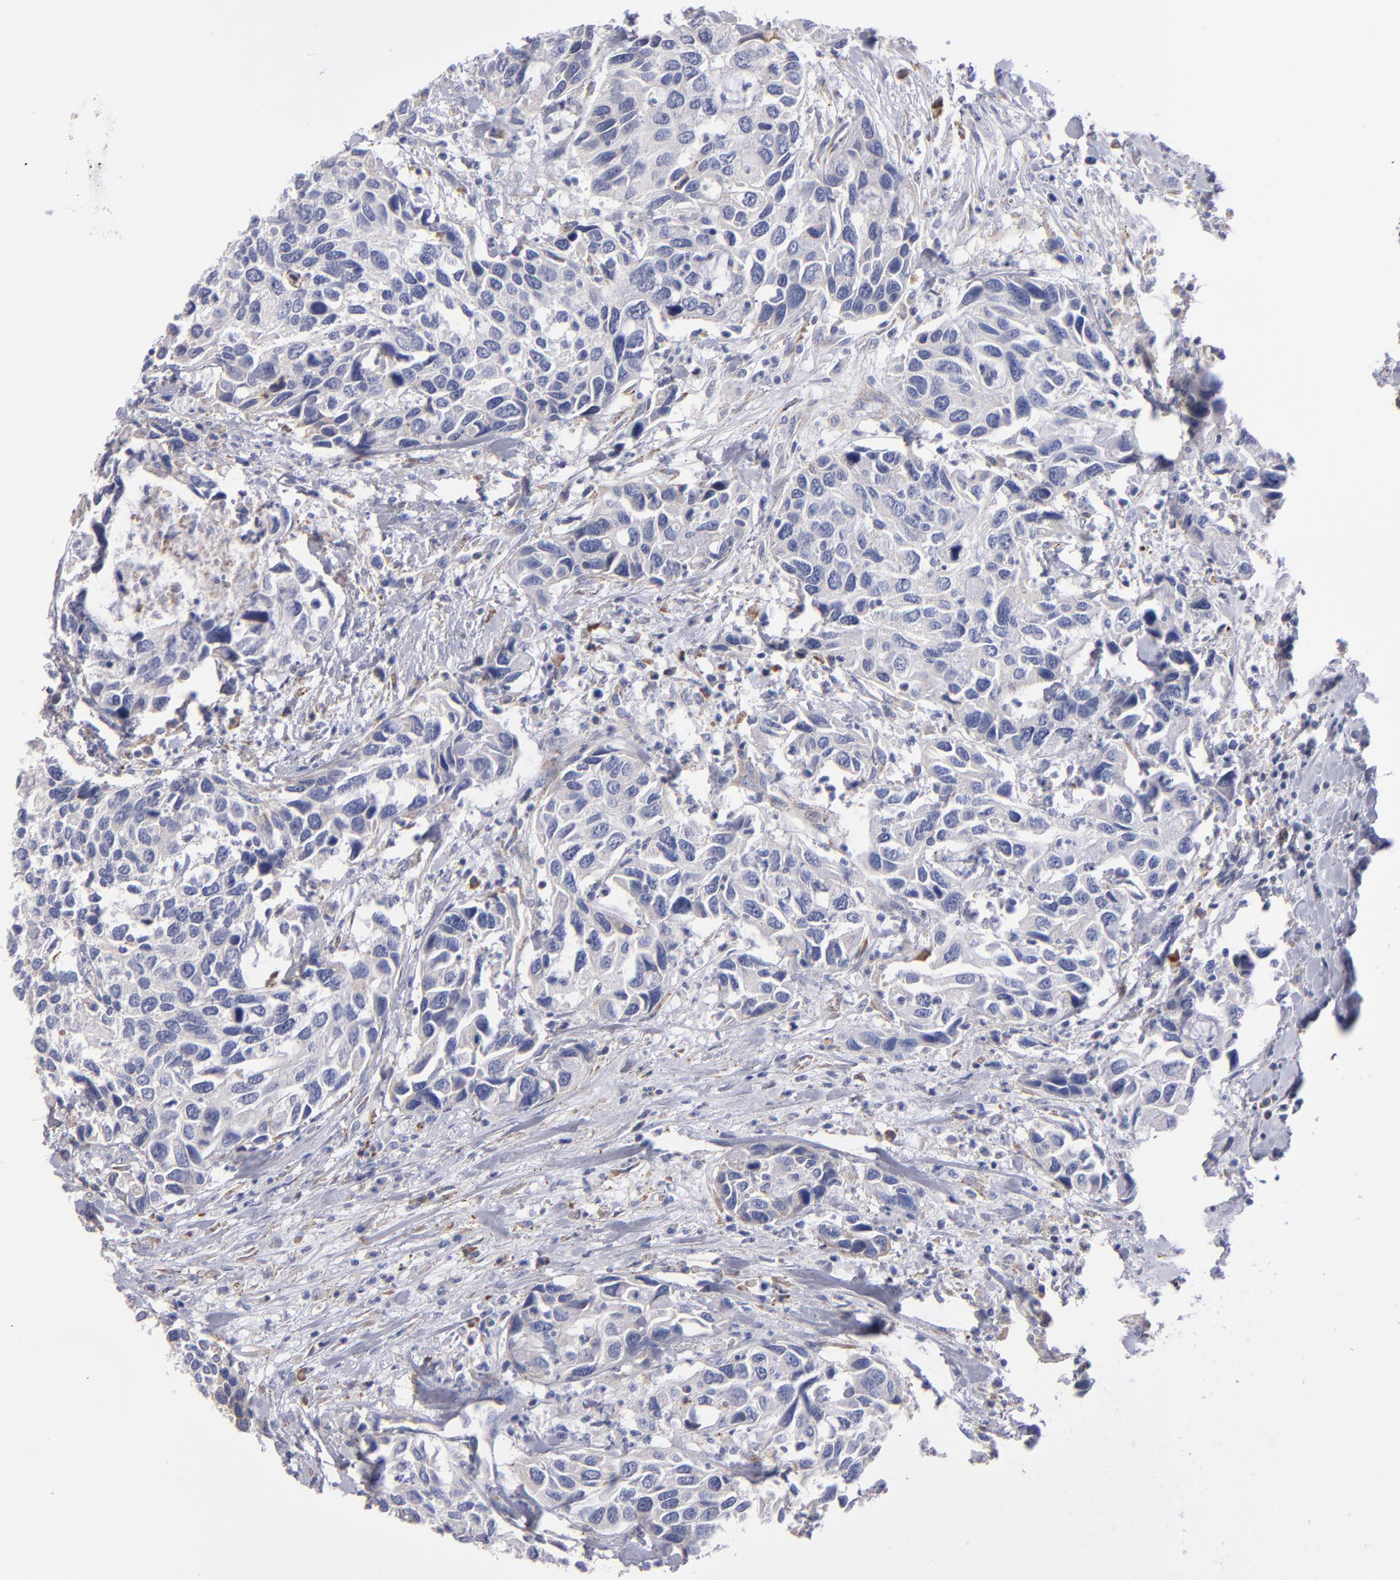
{"staining": {"intensity": "negative", "quantity": "none", "location": "none"}, "tissue": "urothelial cancer", "cell_type": "Tumor cells", "image_type": "cancer", "snomed": [{"axis": "morphology", "description": "Urothelial carcinoma, High grade"}, {"axis": "topography", "description": "Urinary bladder"}], "caption": "Tumor cells show no significant expression in urothelial cancer.", "gene": "MFGE8", "patient": {"sex": "male", "age": 66}}